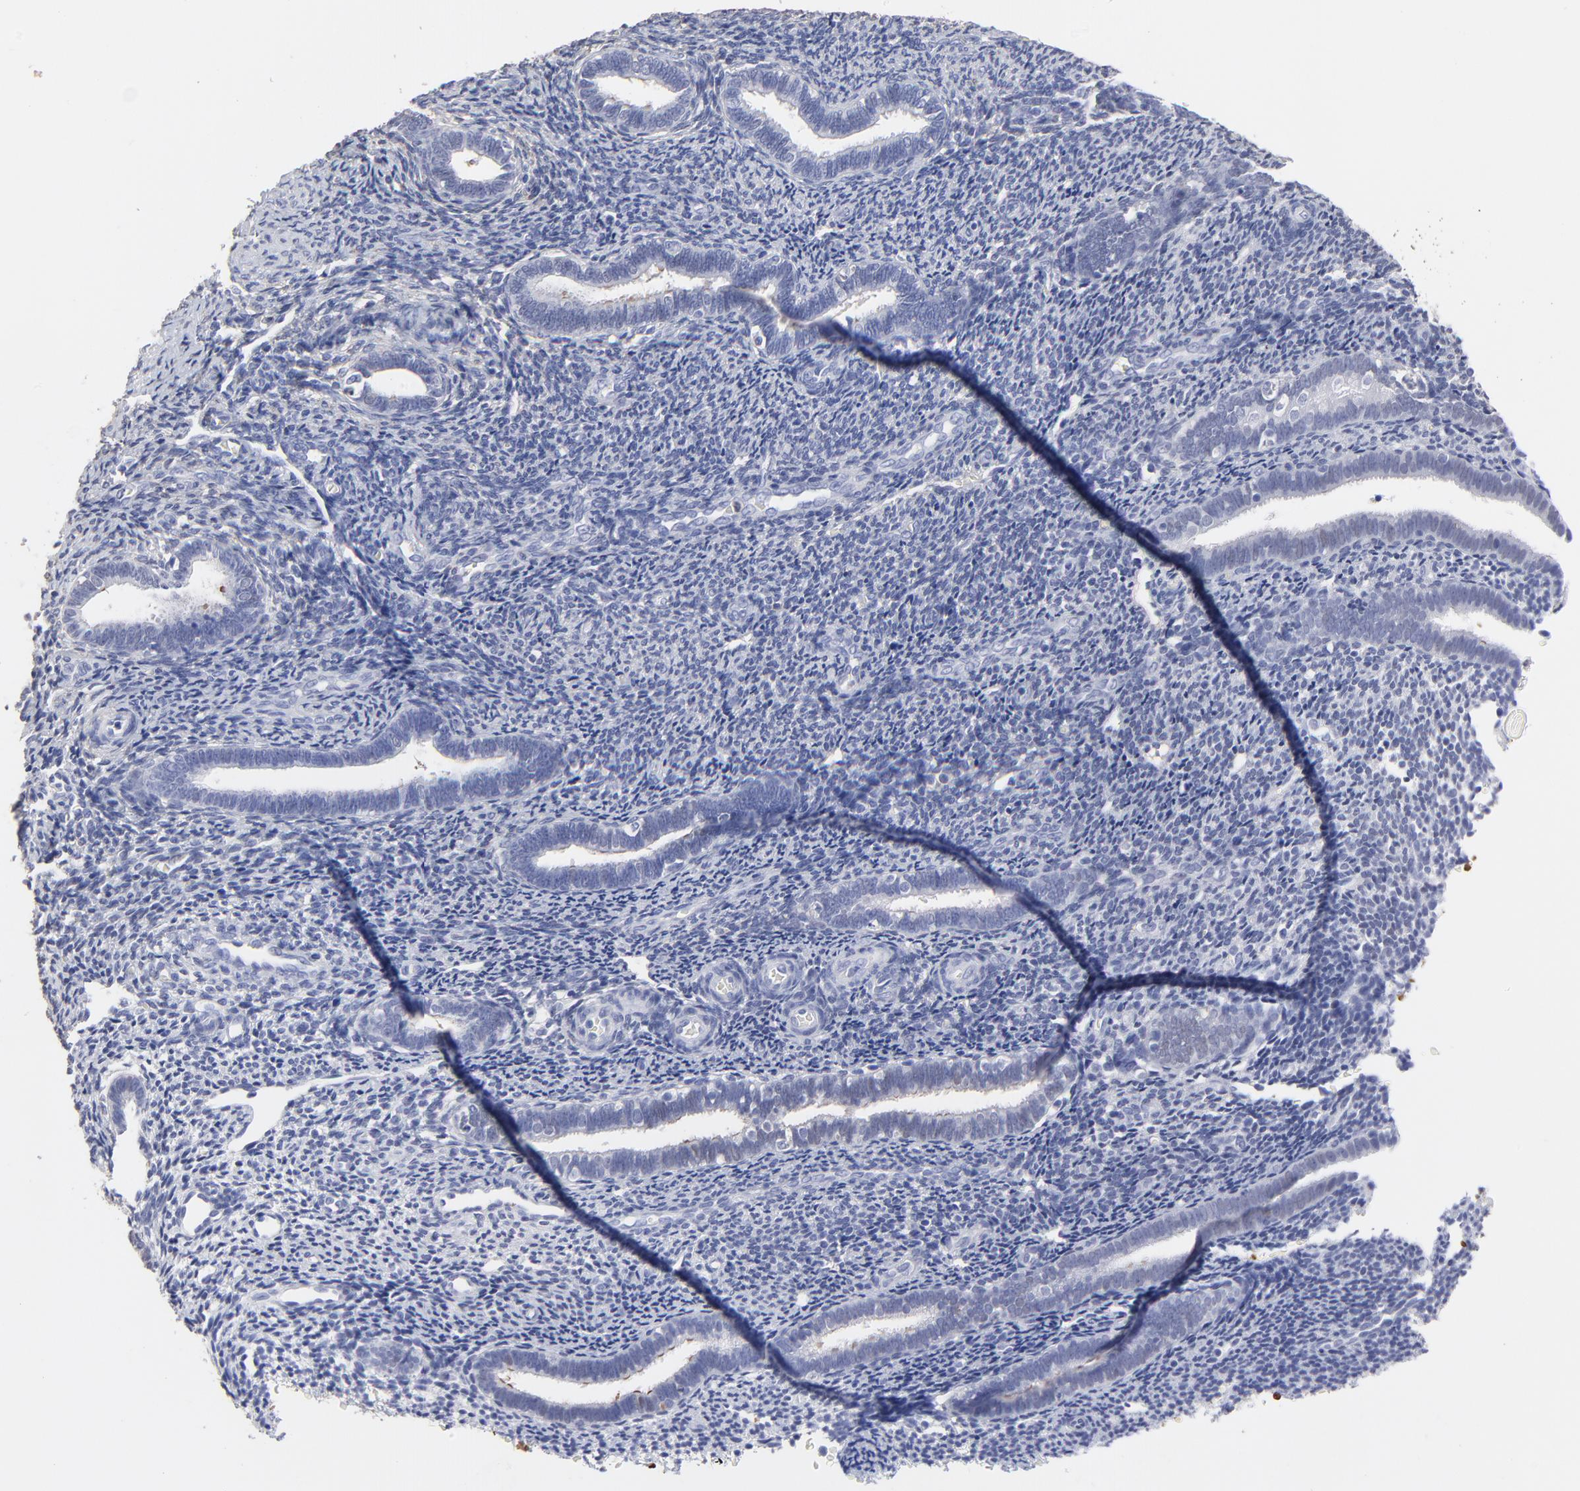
{"staining": {"intensity": "negative", "quantity": "none", "location": "none"}, "tissue": "endometrium", "cell_type": "Cells in endometrial stroma", "image_type": "normal", "snomed": [{"axis": "morphology", "description": "Normal tissue, NOS"}, {"axis": "topography", "description": "Endometrium"}], "caption": "The immunohistochemistry (IHC) histopathology image has no significant expression in cells in endometrial stroma of endometrium. (Stains: DAB IHC with hematoxylin counter stain, Microscopy: brightfield microscopy at high magnification).", "gene": "SMARCA1", "patient": {"sex": "female", "age": 27}}